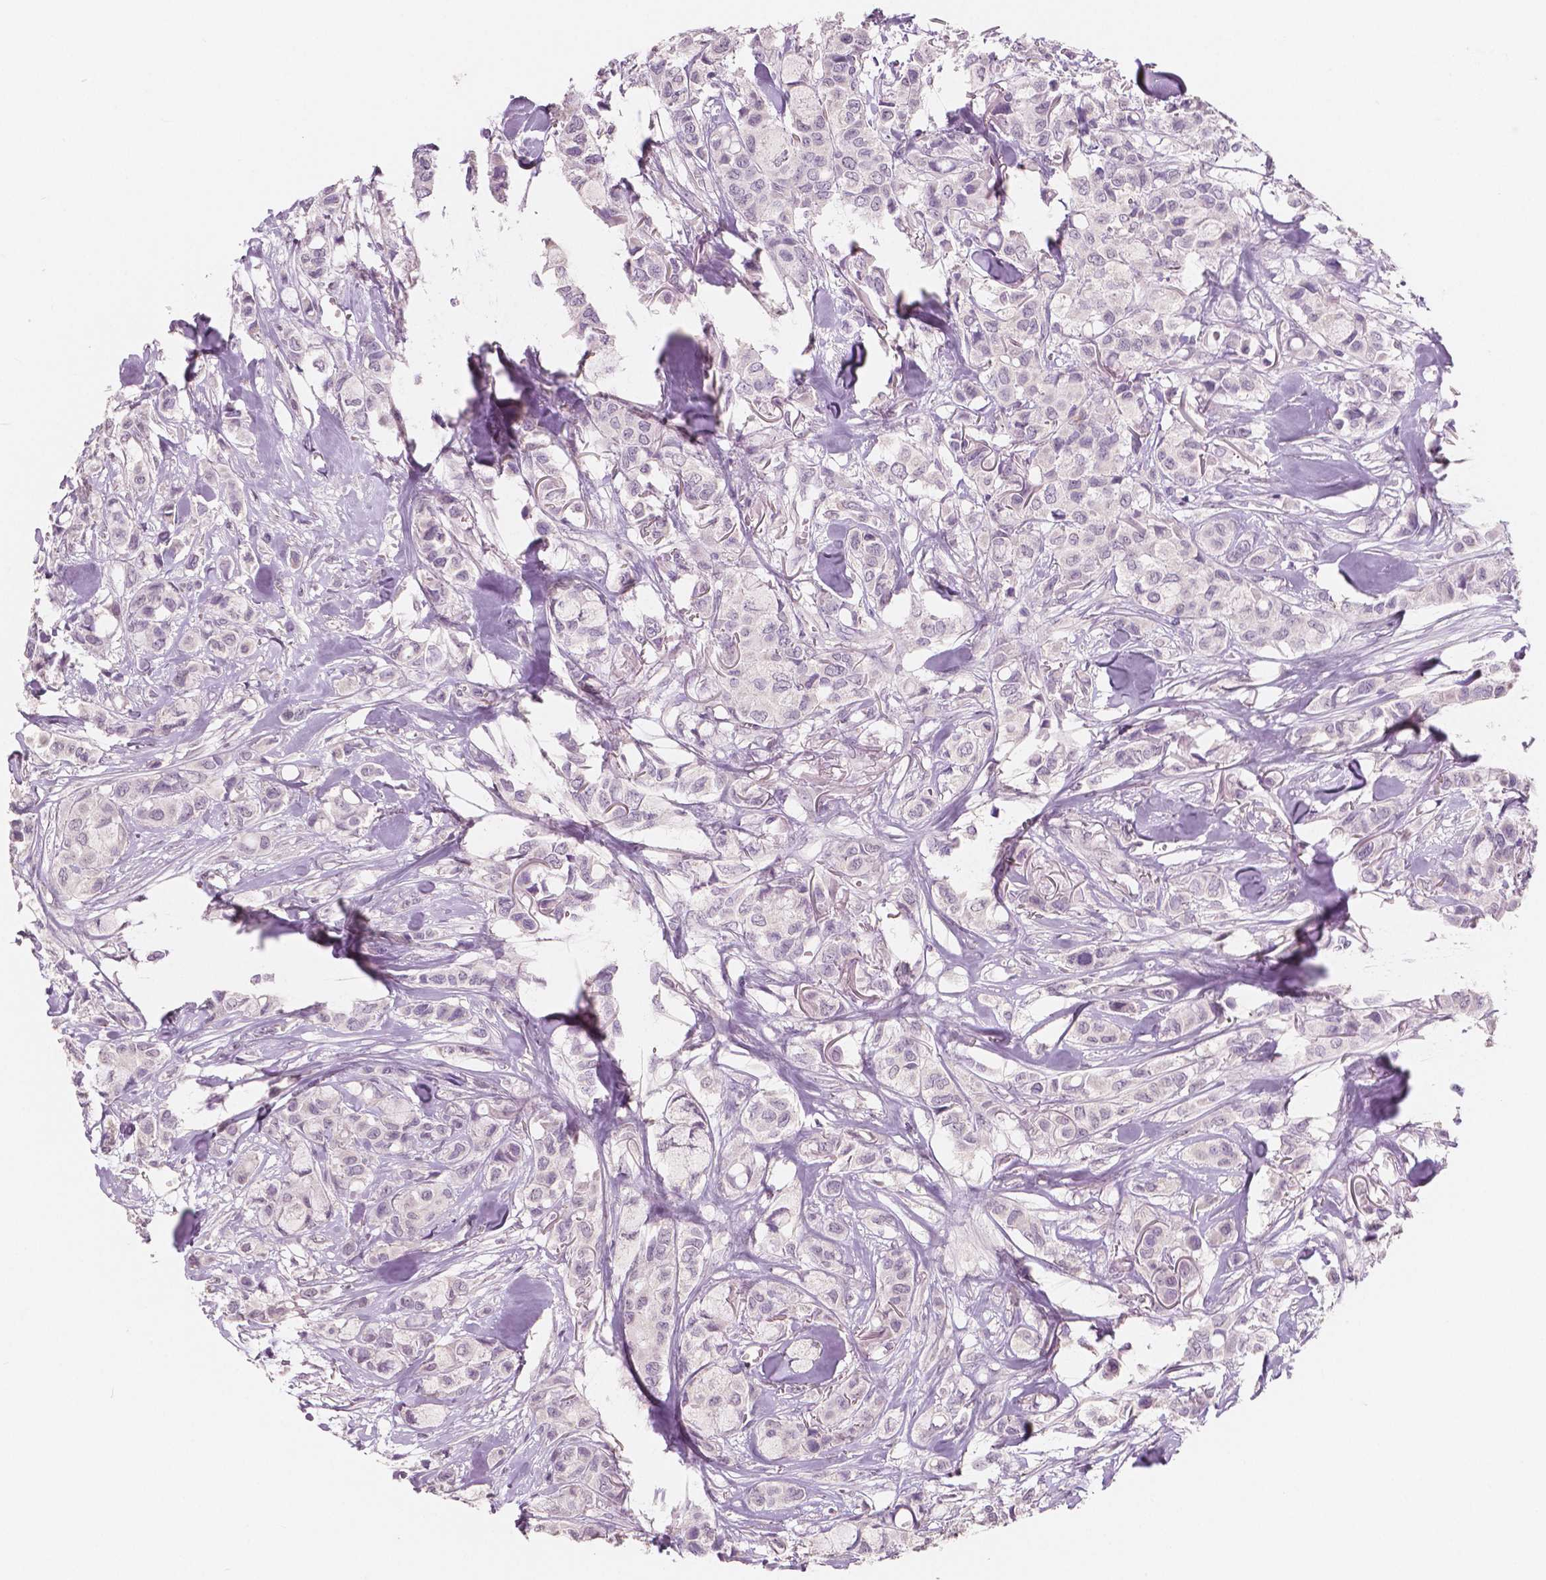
{"staining": {"intensity": "negative", "quantity": "none", "location": "none"}, "tissue": "breast cancer", "cell_type": "Tumor cells", "image_type": "cancer", "snomed": [{"axis": "morphology", "description": "Duct carcinoma"}, {"axis": "topography", "description": "Breast"}], "caption": "IHC micrograph of human breast infiltrating ductal carcinoma stained for a protein (brown), which exhibits no staining in tumor cells.", "gene": "NECAB1", "patient": {"sex": "female", "age": 85}}